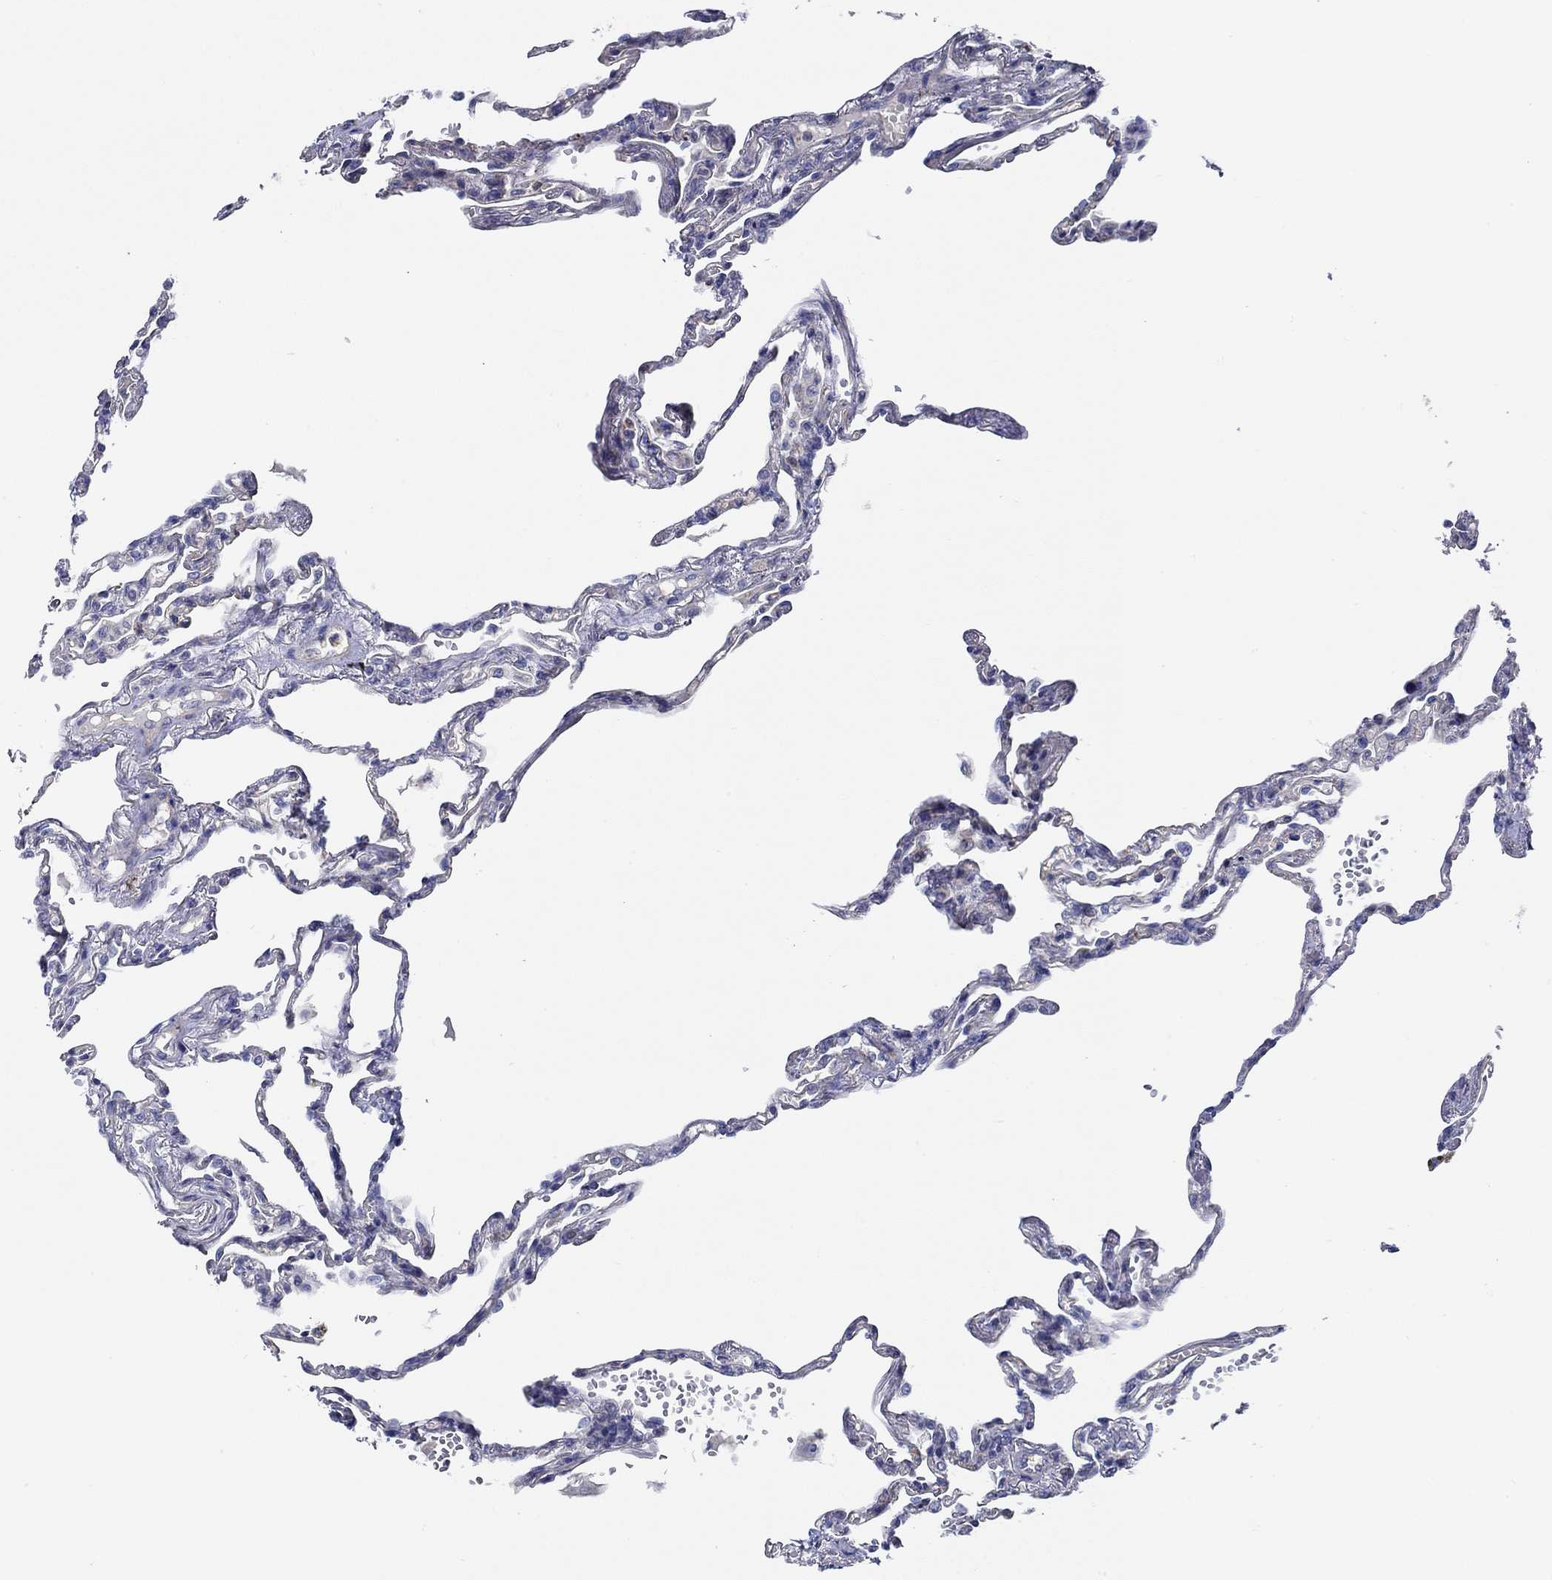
{"staining": {"intensity": "negative", "quantity": "none", "location": "none"}, "tissue": "lung", "cell_type": "Alveolar cells", "image_type": "normal", "snomed": [{"axis": "morphology", "description": "Normal tissue, NOS"}, {"axis": "topography", "description": "Lung"}], "caption": "High power microscopy micrograph of an IHC image of benign lung, revealing no significant positivity in alveolar cells. The staining is performed using DAB brown chromogen with nuclei counter-stained in using hematoxylin.", "gene": "CFAP61", "patient": {"sex": "male", "age": 78}}